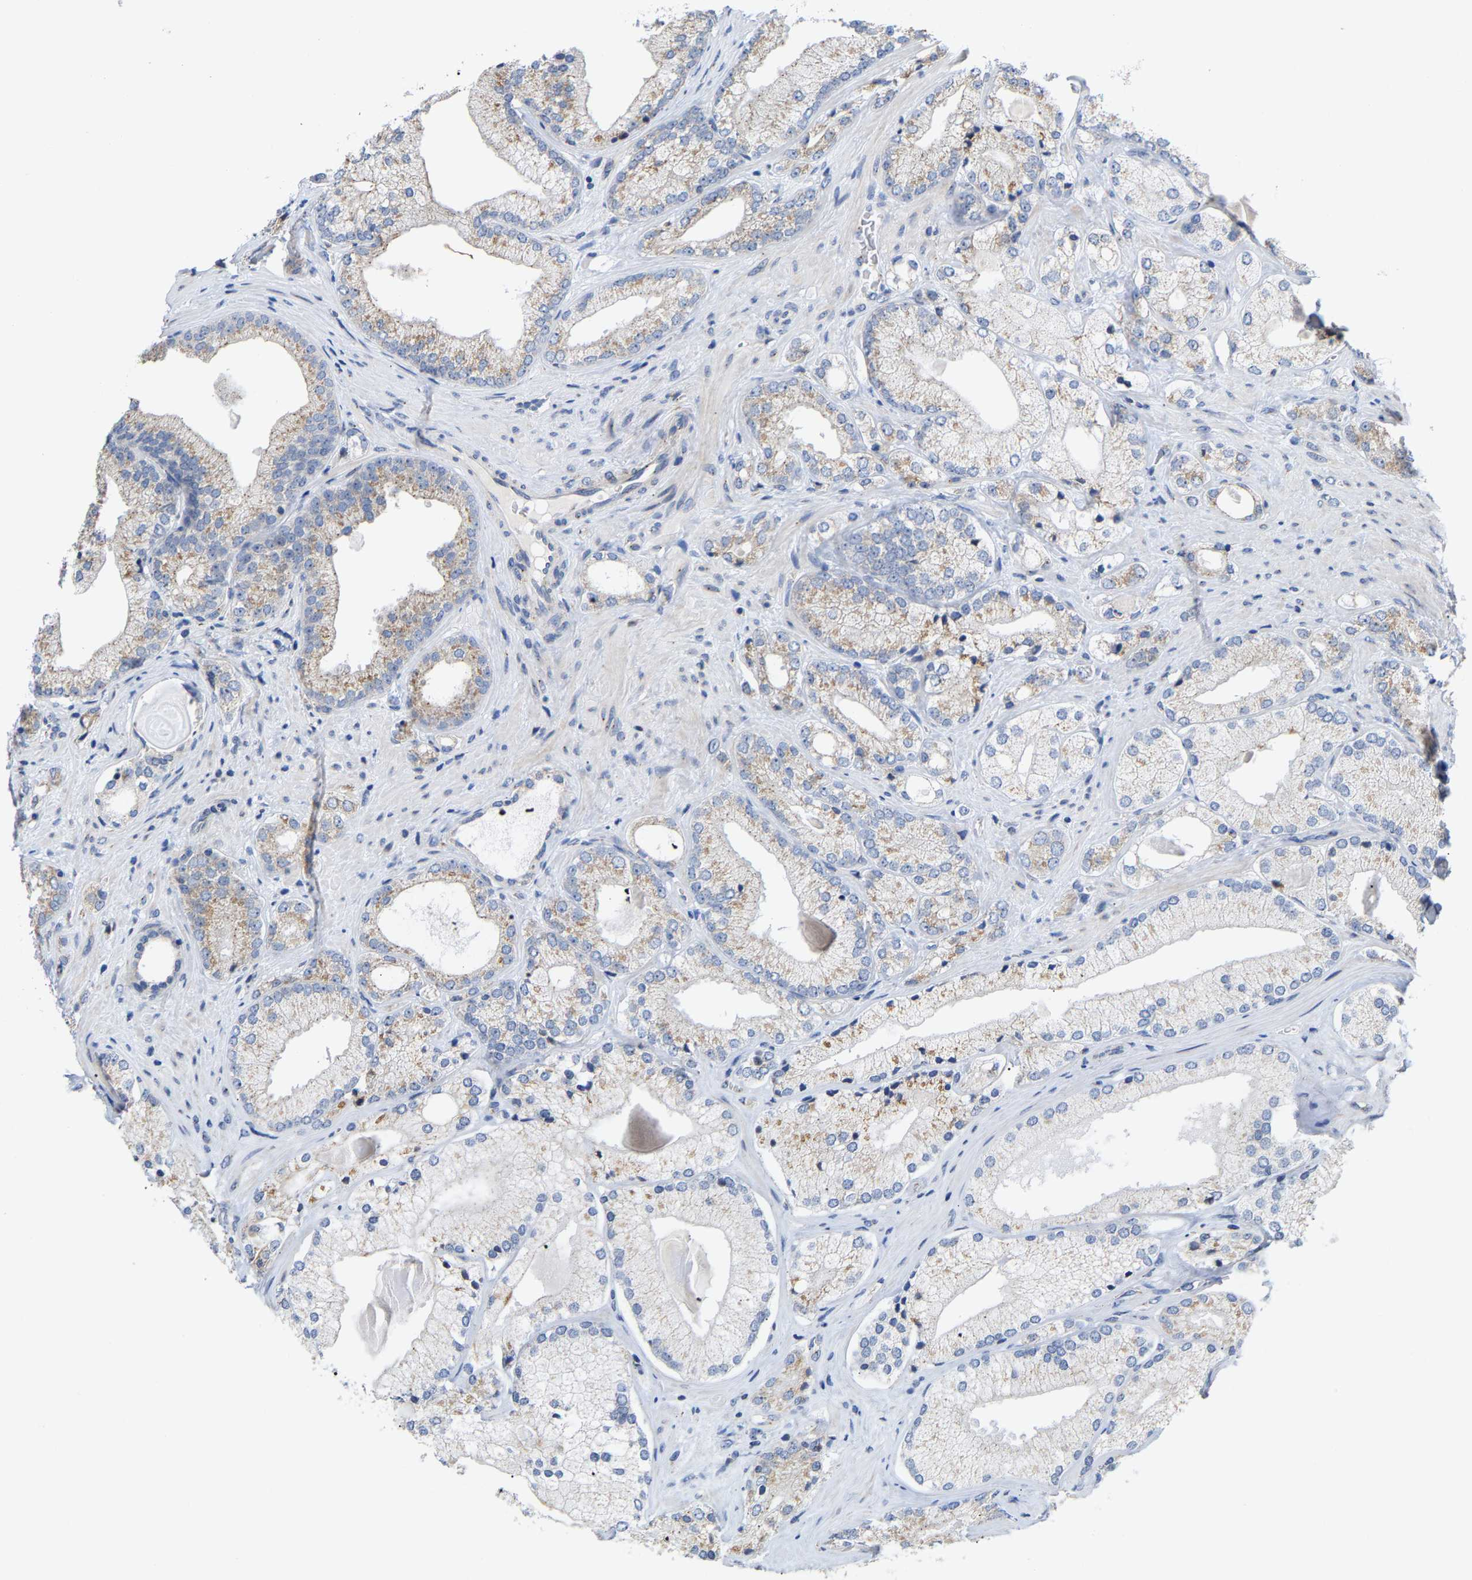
{"staining": {"intensity": "weak", "quantity": "25%-75%", "location": "cytoplasmic/membranous"}, "tissue": "prostate cancer", "cell_type": "Tumor cells", "image_type": "cancer", "snomed": [{"axis": "morphology", "description": "Adenocarcinoma, Low grade"}, {"axis": "topography", "description": "Prostate"}], "caption": "This image exhibits immunohistochemistry staining of prostate cancer, with low weak cytoplasmic/membranous expression in about 25%-75% of tumor cells.", "gene": "PCNT", "patient": {"sex": "male", "age": 65}}